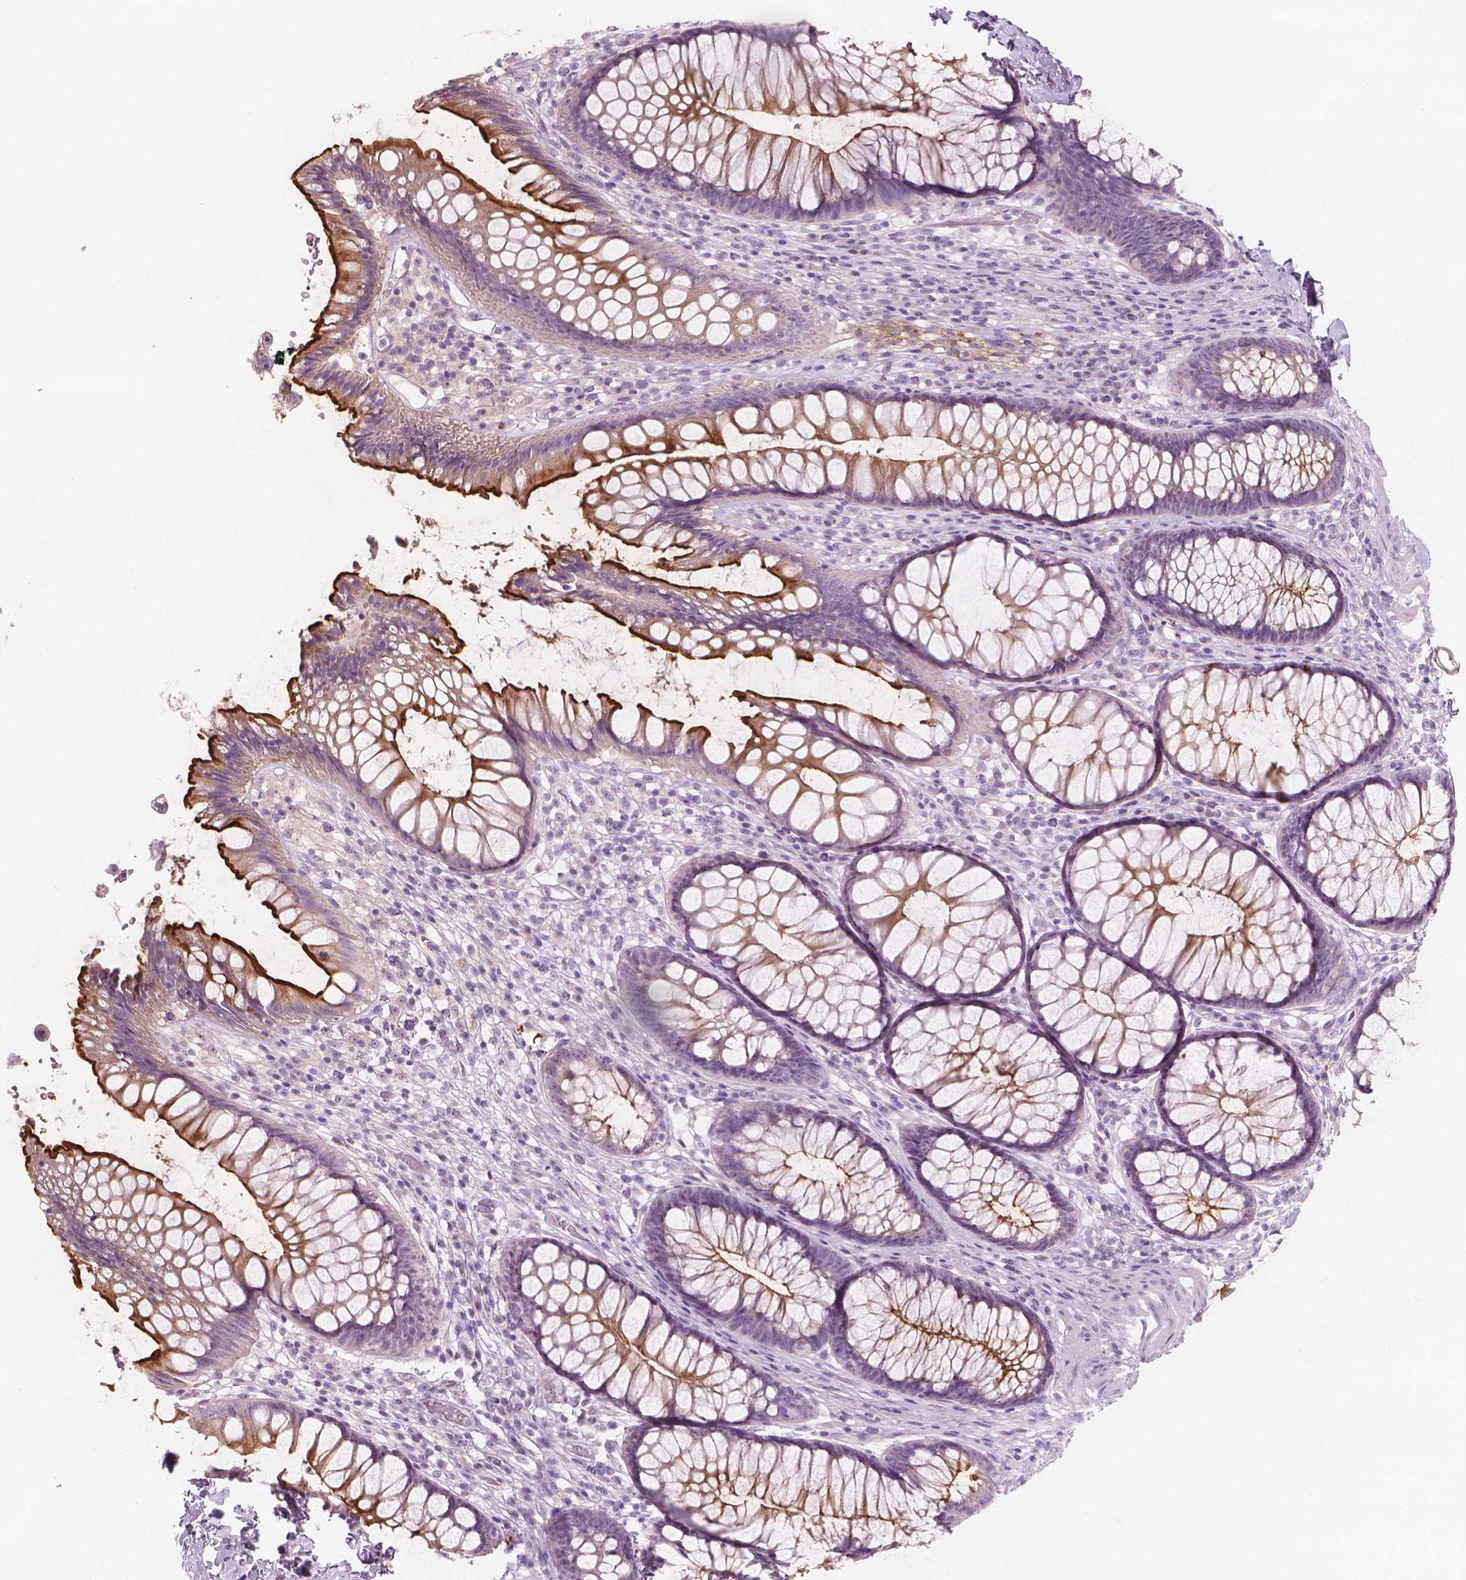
{"staining": {"intensity": "strong", "quantity": "25%-75%", "location": "cytoplasmic/membranous"}, "tissue": "rectum", "cell_type": "Glandular cells", "image_type": "normal", "snomed": [{"axis": "morphology", "description": "Normal tissue, NOS"}, {"axis": "topography", "description": "Smooth muscle"}, {"axis": "topography", "description": "Rectum"}], "caption": "DAB (3,3'-diaminobenzidine) immunohistochemical staining of normal human rectum shows strong cytoplasmic/membranous protein staining in approximately 25%-75% of glandular cells.", "gene": "GPRC5A", "patient": {"sex": "male", "age": 53}}